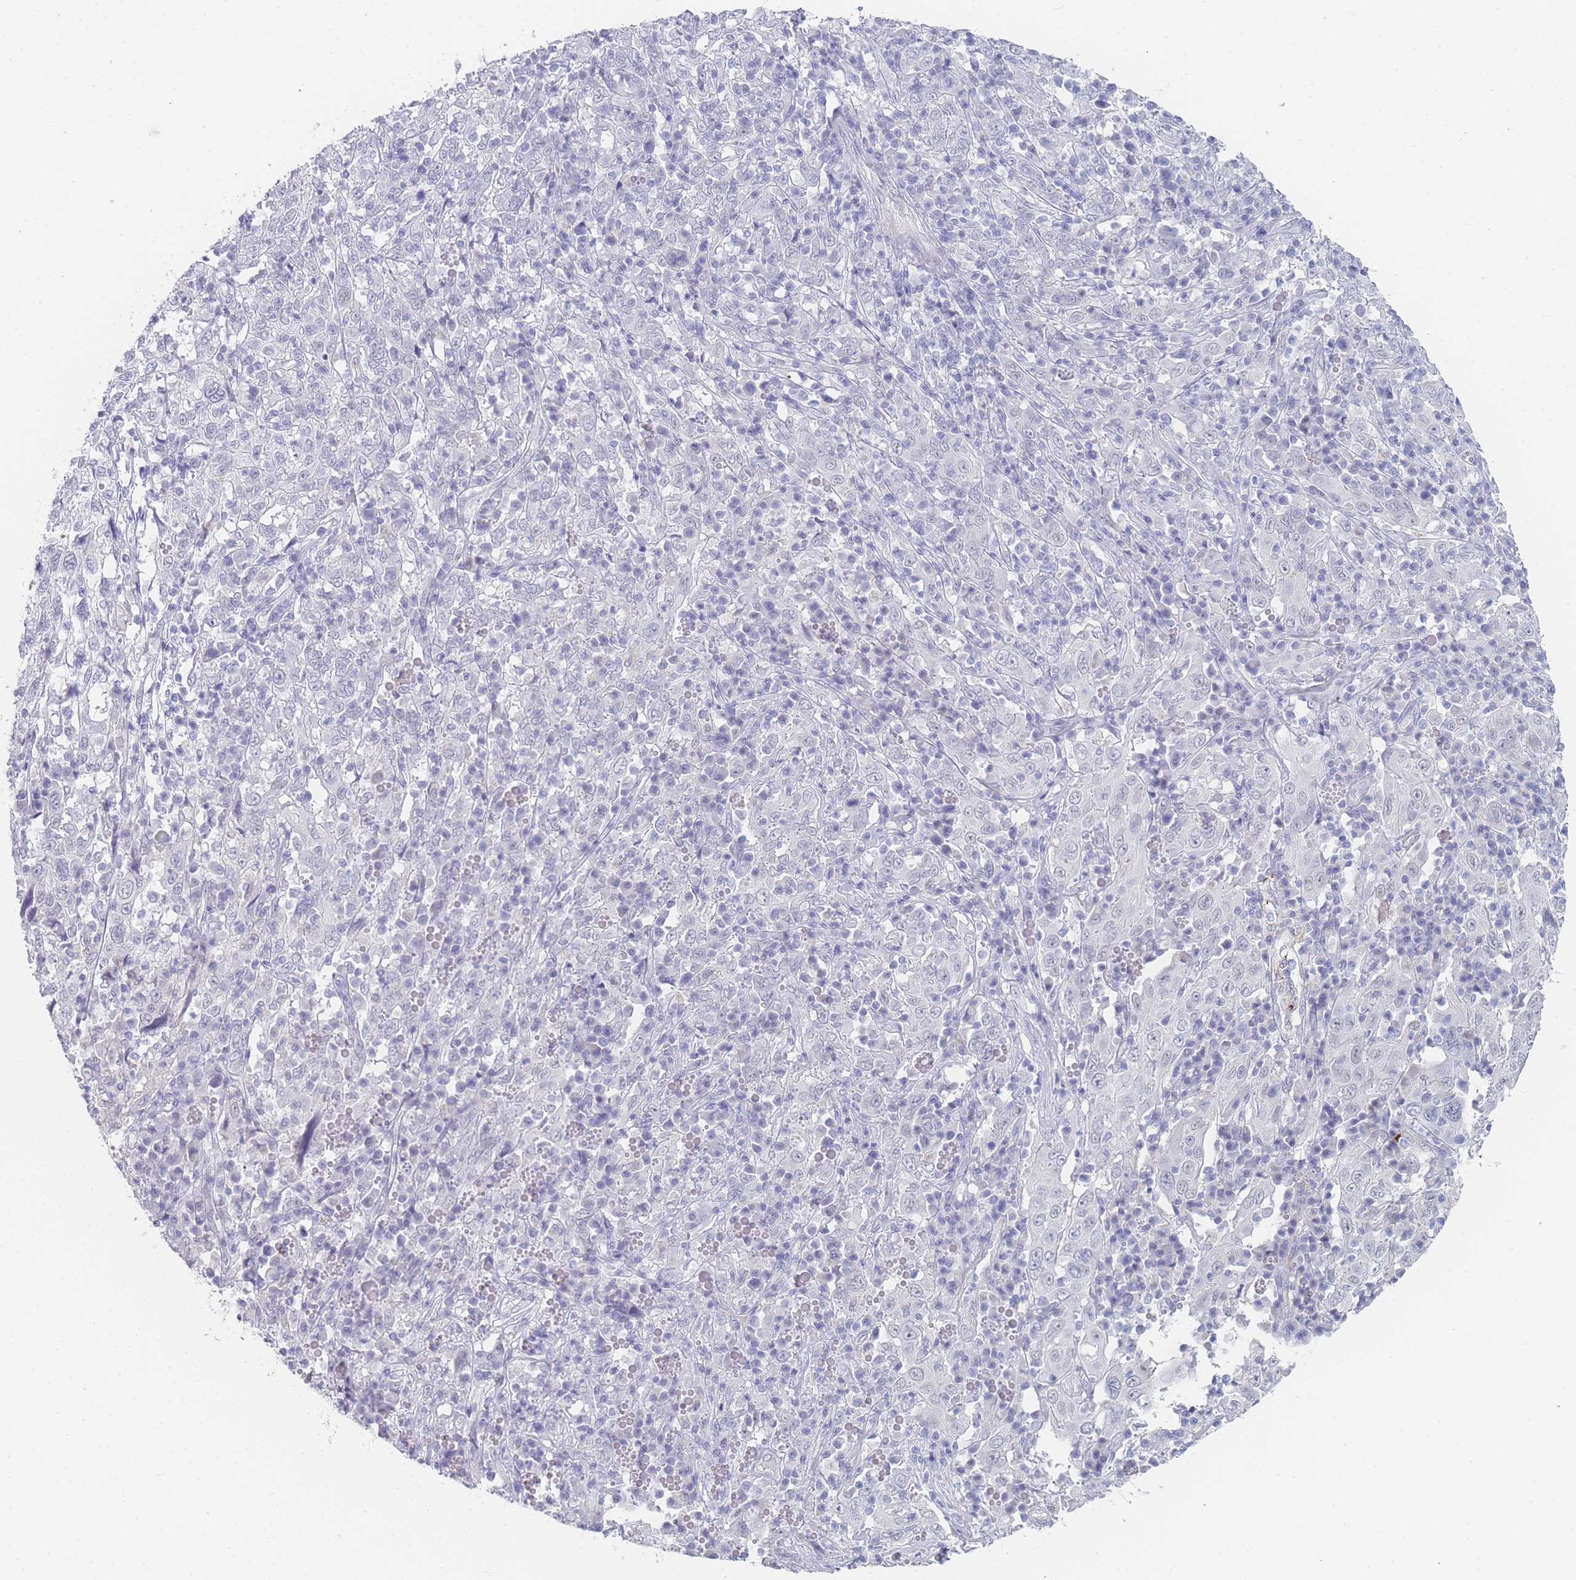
{"staining": {"intensity": "negative", "quantity": "none", "location": "none"}, "tissue": "cervical cancer", "cell_type": "Tumor cells", "image_type": "cancer", "snomed": [{"axis": "morphology", "description": "Squamous cell carcinoma, NOS"}, {"axis": "topography", "description": "Cervix"}], "caption": "An IHC photomicrograph of cervical squamous cell carcinoma is shown. There is no staining in tumor cells of cervical squamous cell carcinoma.", "gene": "IMPG1", "patient": {"sex": "female", "age": 46}}